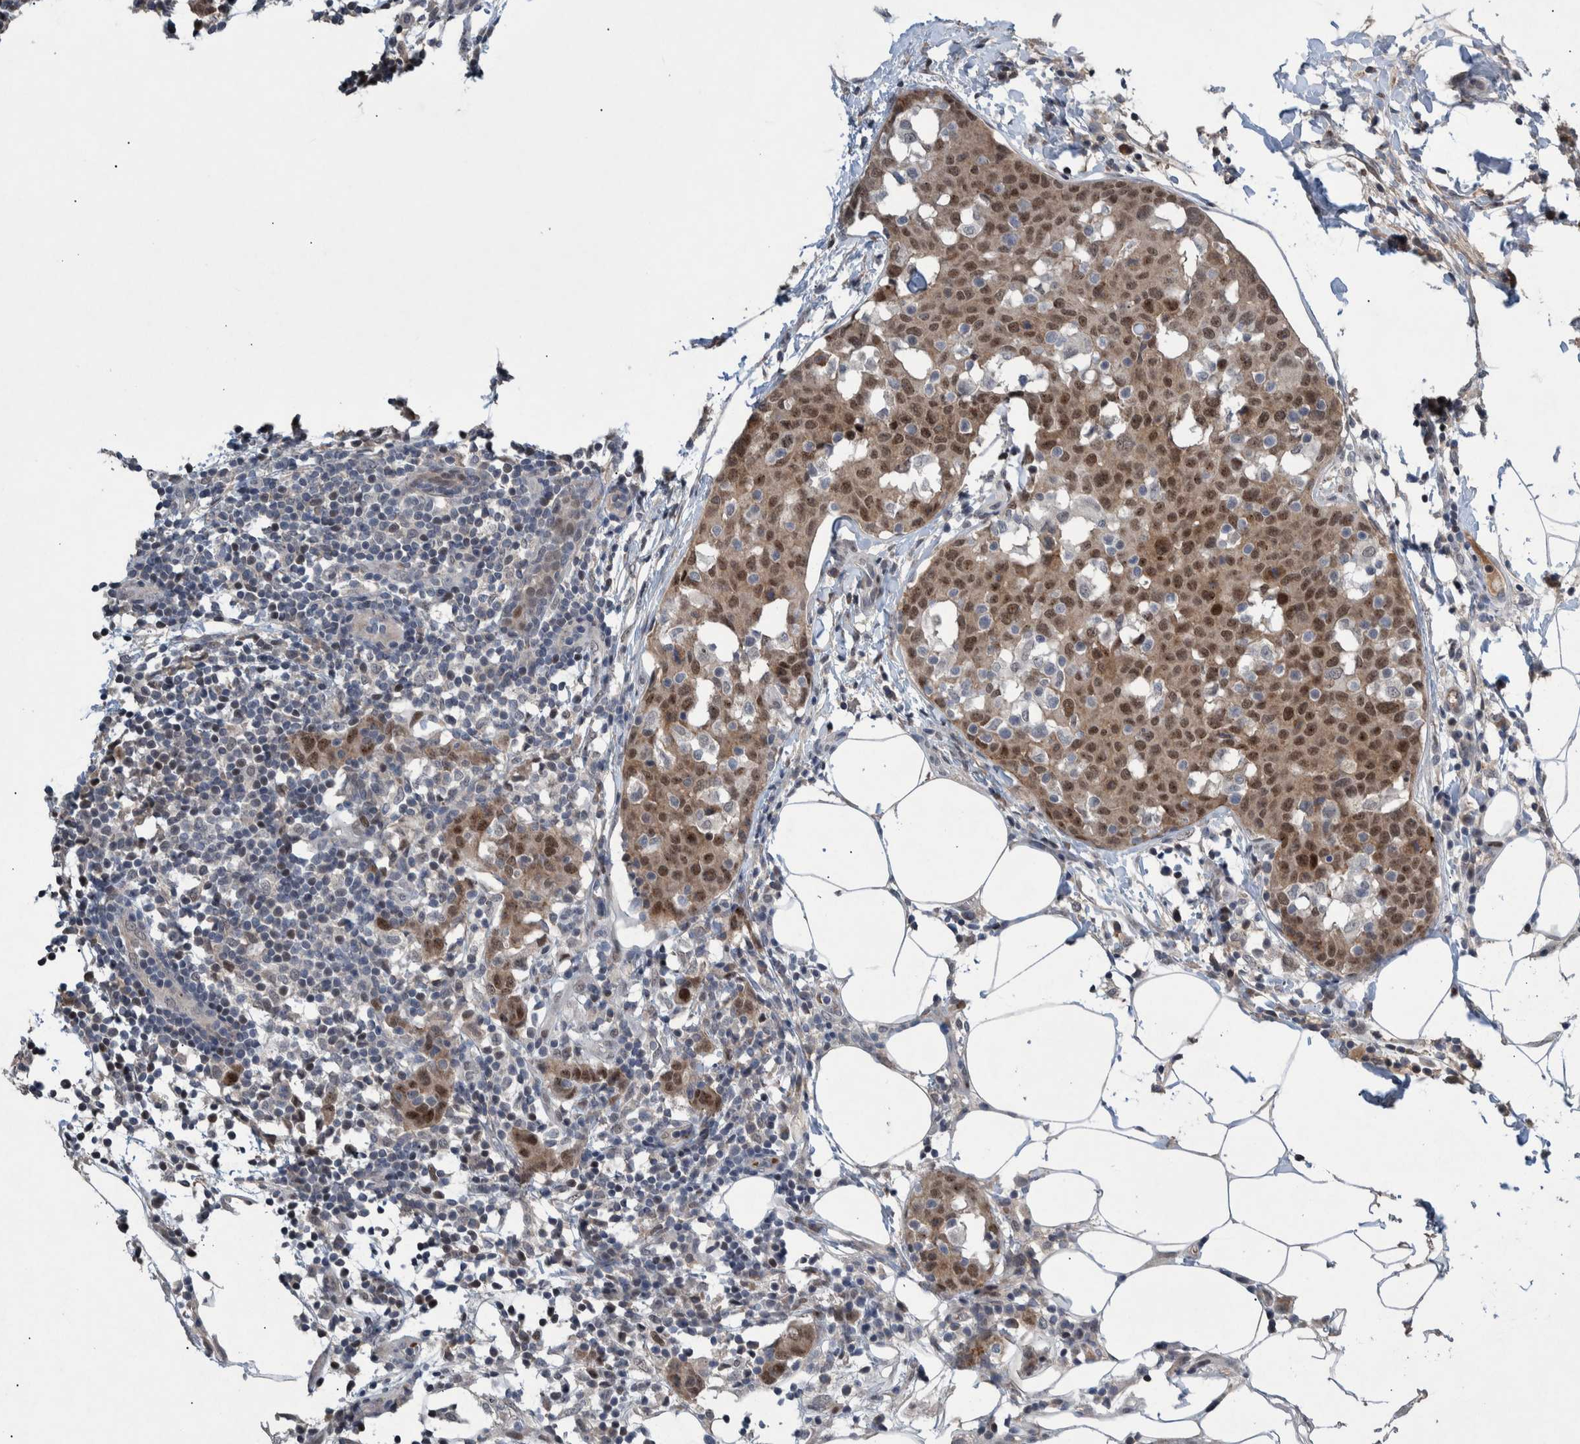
{"staining": {"intensity": "moderate", "quantity": ">75%", "location": "cytoplasmic/membranous,nuclear"}, "tissue": "breast cancer", "cell_type": "Tumor cells", "image_type": "cancer", "snomed": [{"axis": "morphology", "description": "Normal tissue, NOS"}, {"axis": "morphology", "description": "Duct carcinoma"}, {"axis": "topography", "description": "Breast"}], "caption": "A micrograph of breast cancer (invasive ductal carcinoma) stained for a protein demonstrates moderate cytoplasmic/membranous and nuclear brown staining in tumor cells.", "gene": "ESRP1", "patient": {"sex": "female", "age": 37}}